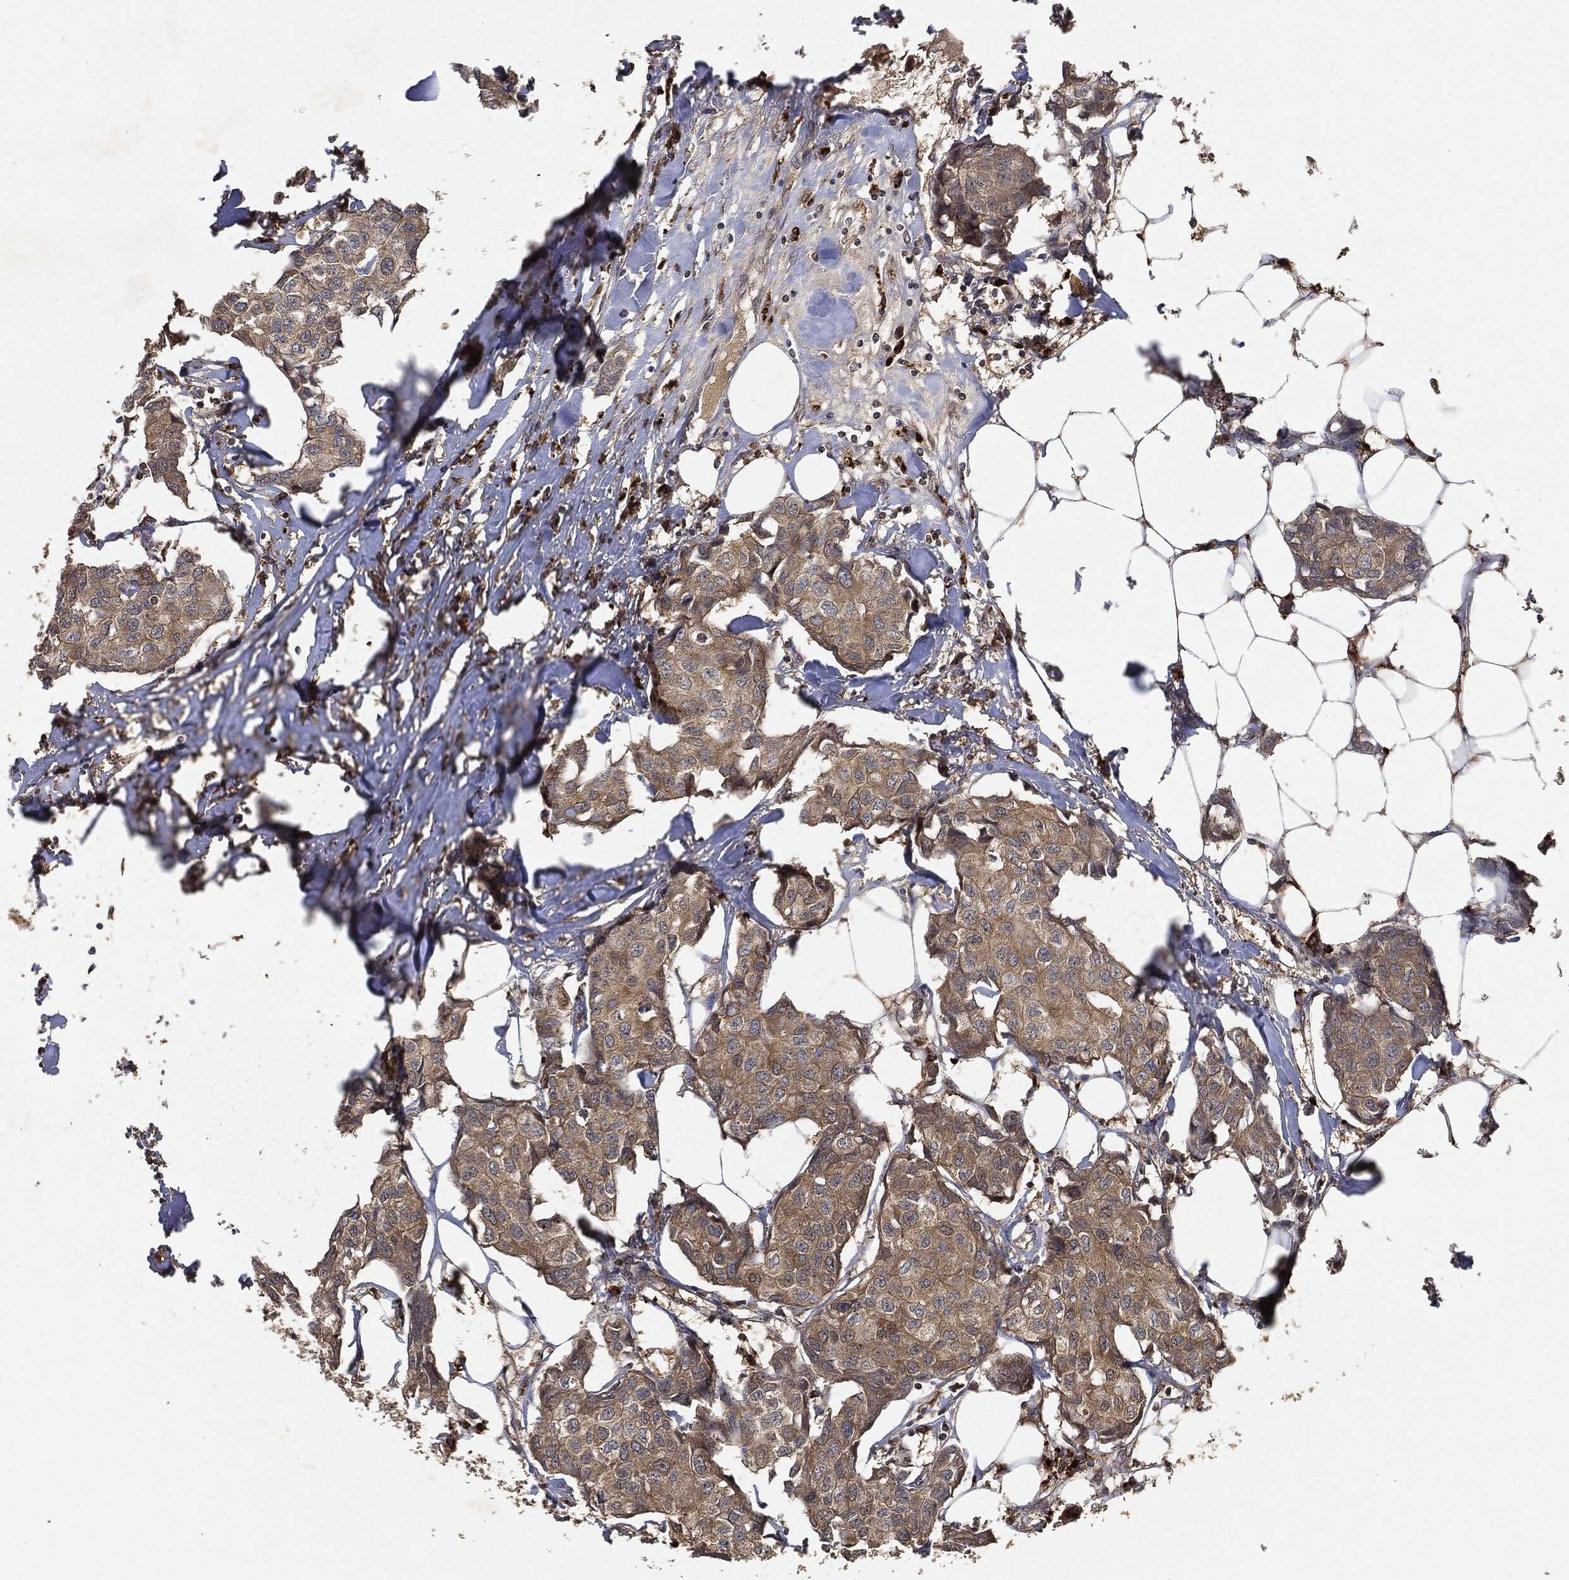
{"staining": {"intensity": "weak", "quantity": "25%-75%", "location": "cytoplasmic/membranous"}, "tissue": "breast cancer", "cell_type": "Tumor cells", "image_type": "cancer", "snomed": [{"axis": "morphology", "description": "Duct carcinoma"}, {"axis": "topography", "description": "Breast"}], "caption": "Breast cancer (intraductal carcinoma) stained with a brown dye demonstrates weak cytoplasmic/membranous positive staining in about 25%-75% of tumor cells.", "gene": "BRAF", "patient": {"sex": "female", "age": 80}}